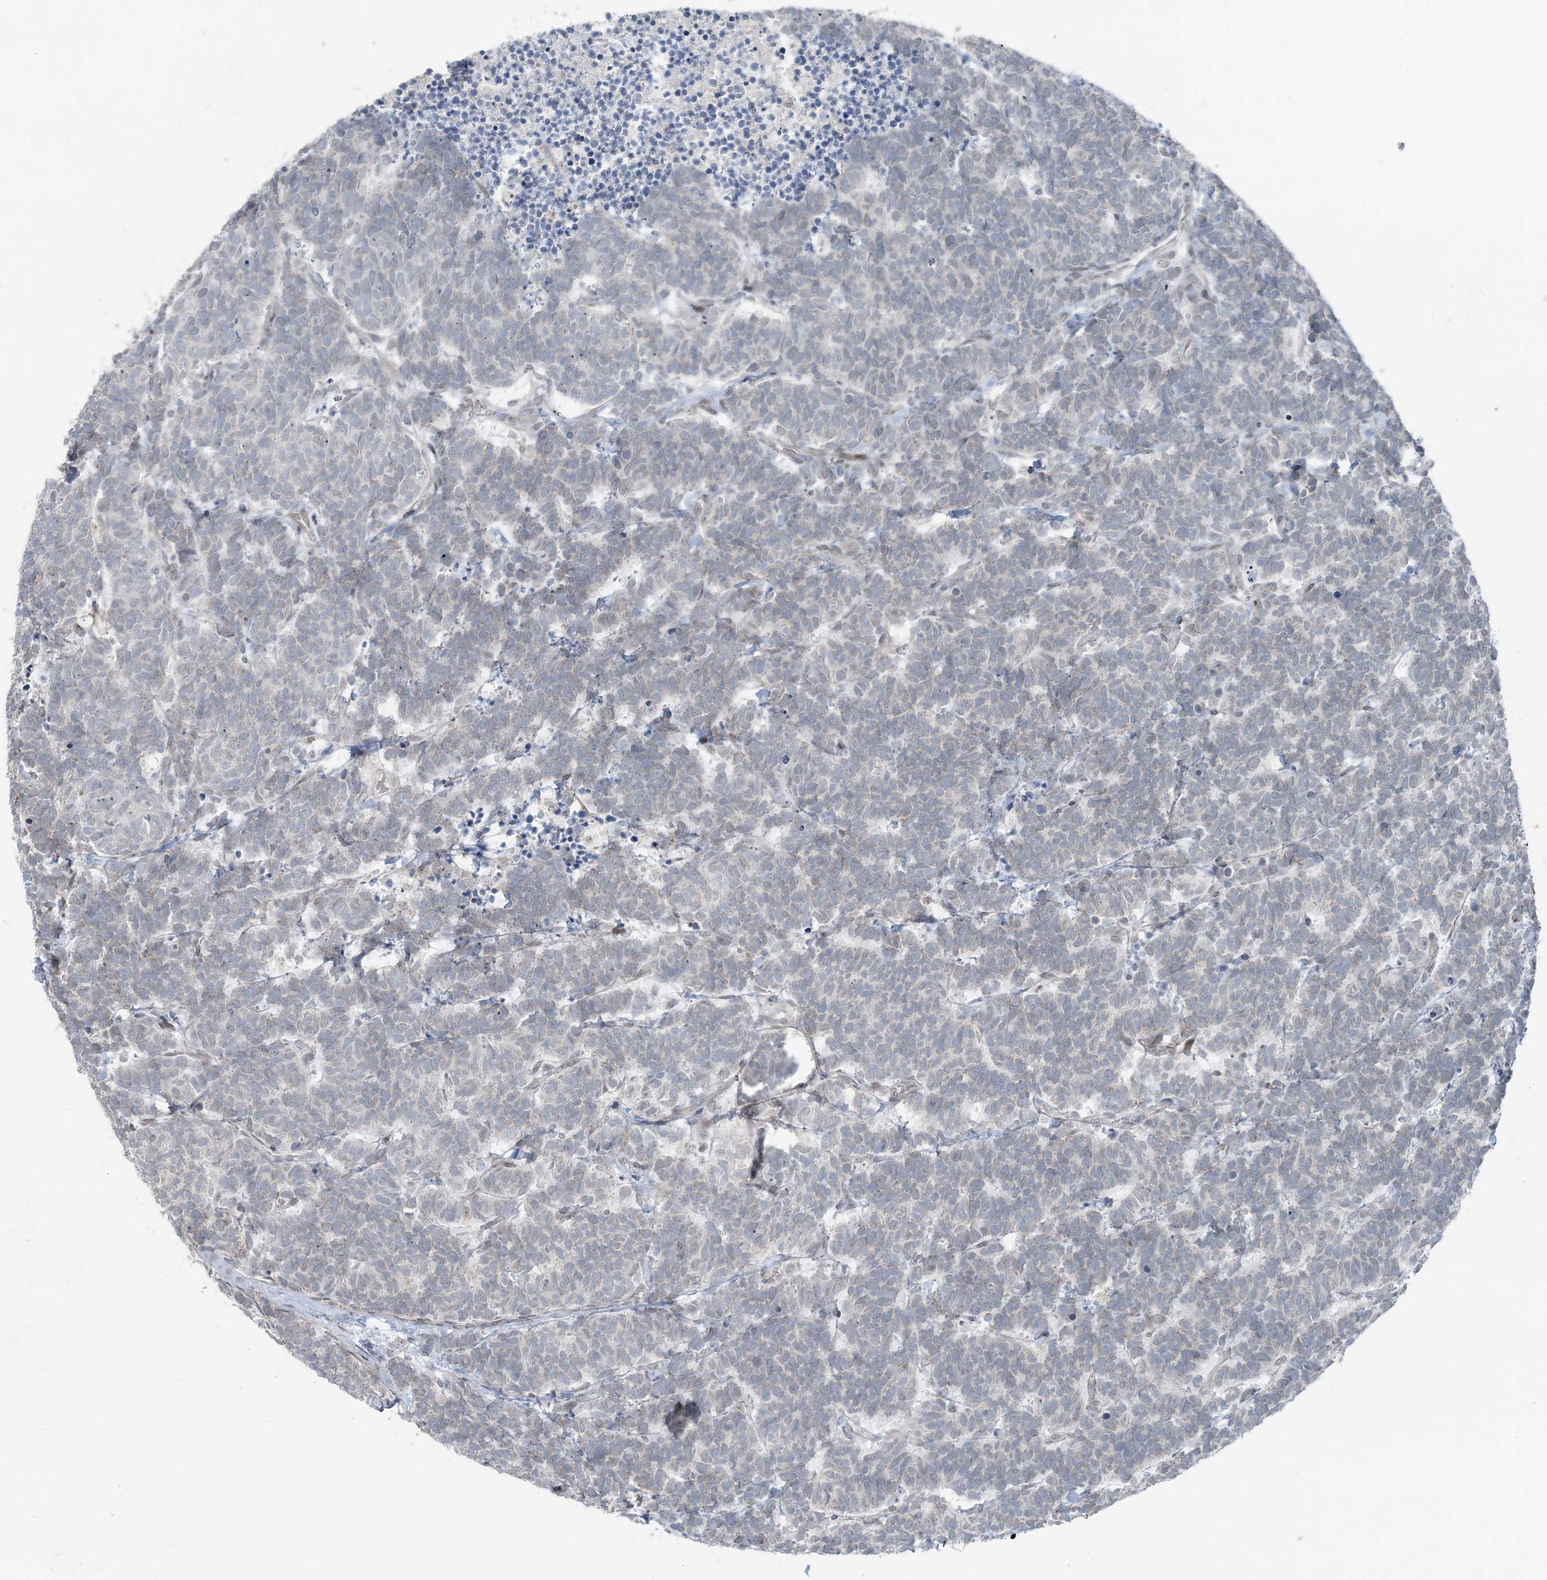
{"staining": {"intensity": "negative", "quantity": "none", "location": "none"}, "tissue": "carcinoid", "cell_type": "Tumor cells", "image_type": "cancer", "snomed": [{"axis": "morphology", "description": "Carcinoma, NOS"}, {"axis": "morphology", "description": "Carcinoid, malignant, NOS"}, {"axis": "topography", "description": "Urinary bladder"}], "caption": "This is an IHC micrograph of human carcinoid. There is no staining in tumor cells.", "gene": "FBXL17", "patient": {"sex": "male", "age": 57}}